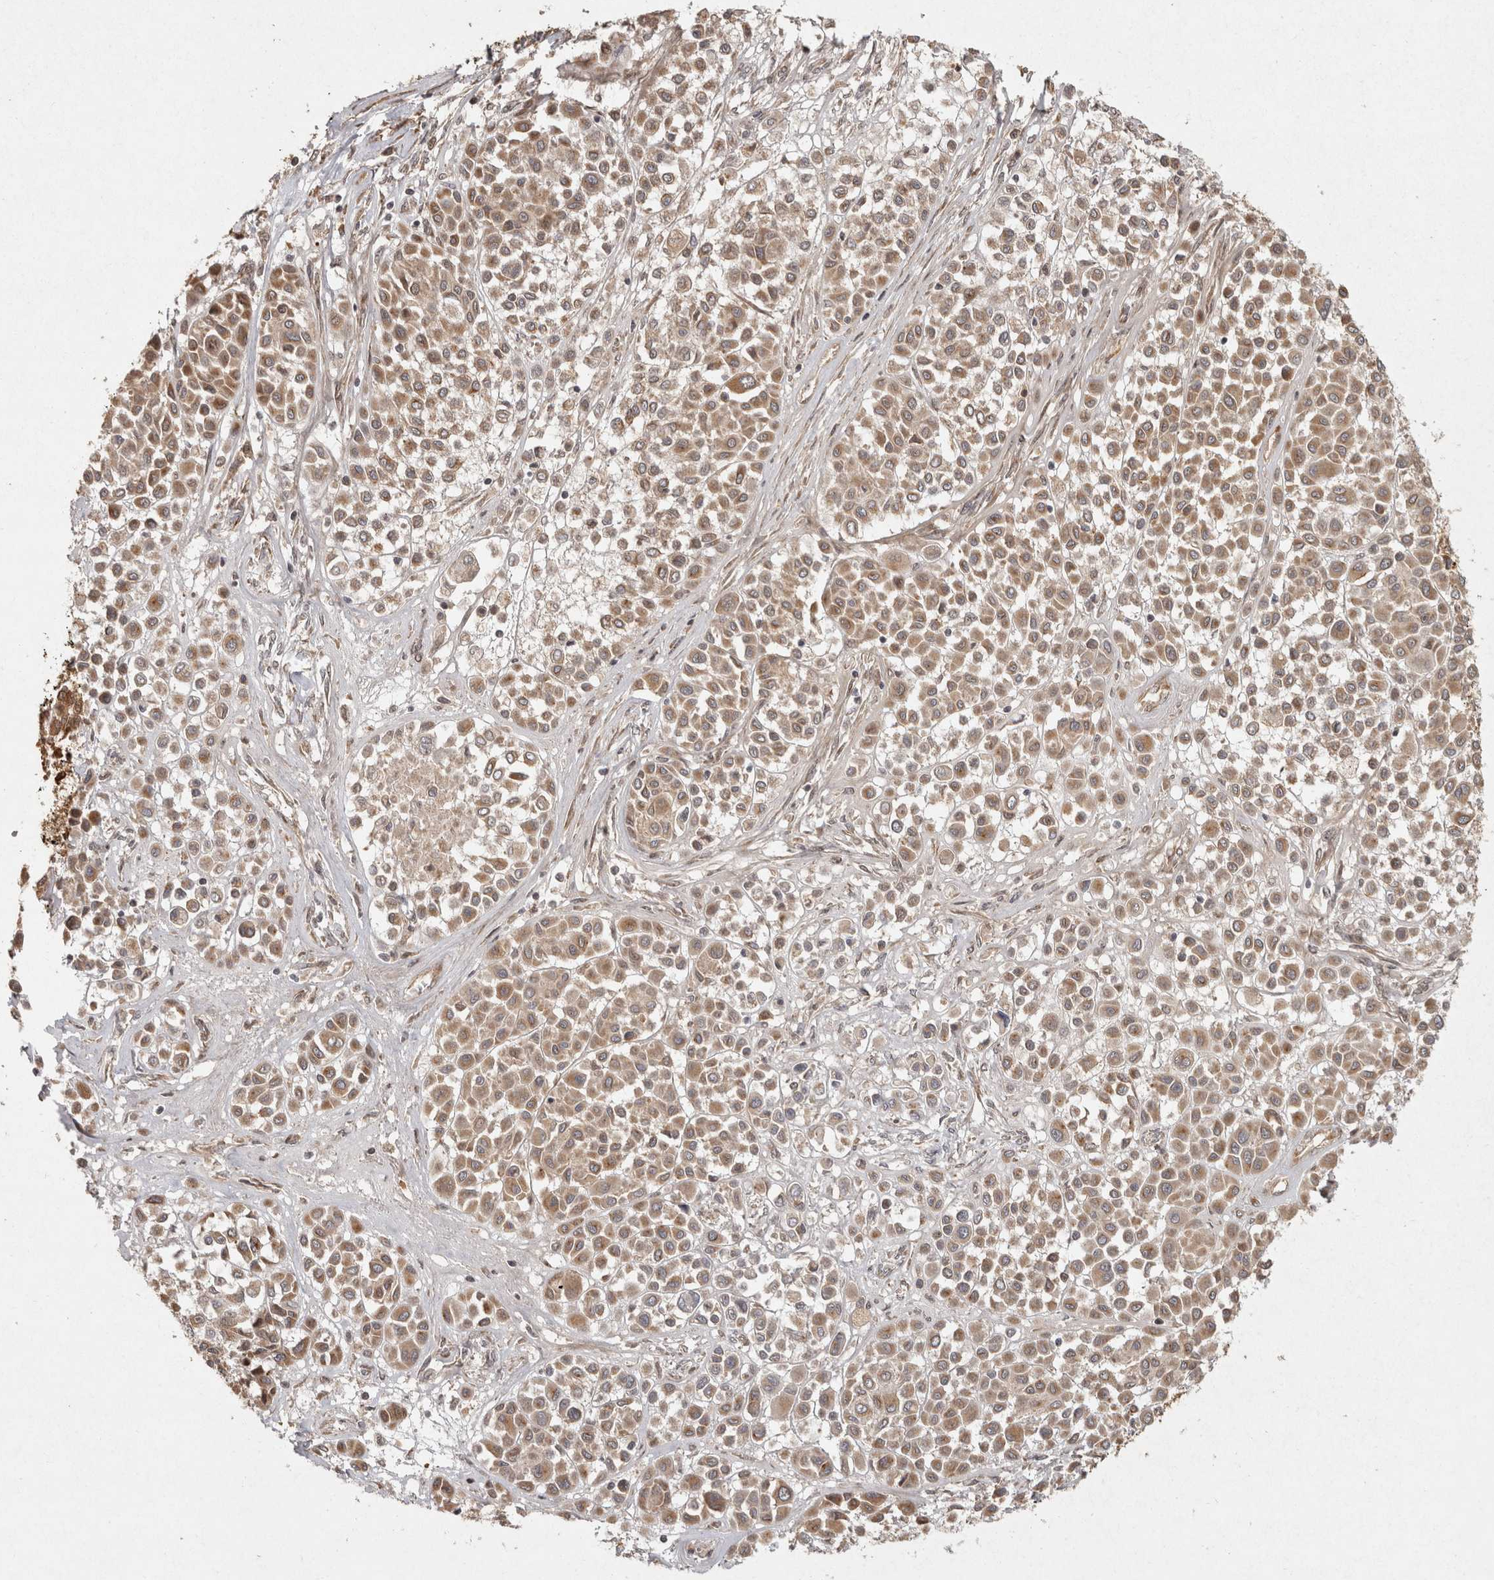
{"staining": {"intensity": "weak", "quantity": ">75%", "location": "cytoplasmic/membranous"}, "tissue": "melanoma", "cell_type": "Tumor cells", "image_type": "cancer", "snomed": [{"axis": "morphology", "description": "Malignant melanoma, Metastatic site"}, {"axis": "topography", "description": "Soft tissue"}], "caption": "An image showing weak cytoplasmic/membranous staining in approximately >75% of tumor cells in melanoma, as visualized by brown immunohistochemical staining.", "gene": "CAMSAP2", "patient": {"sex": "male", "age": 41}}